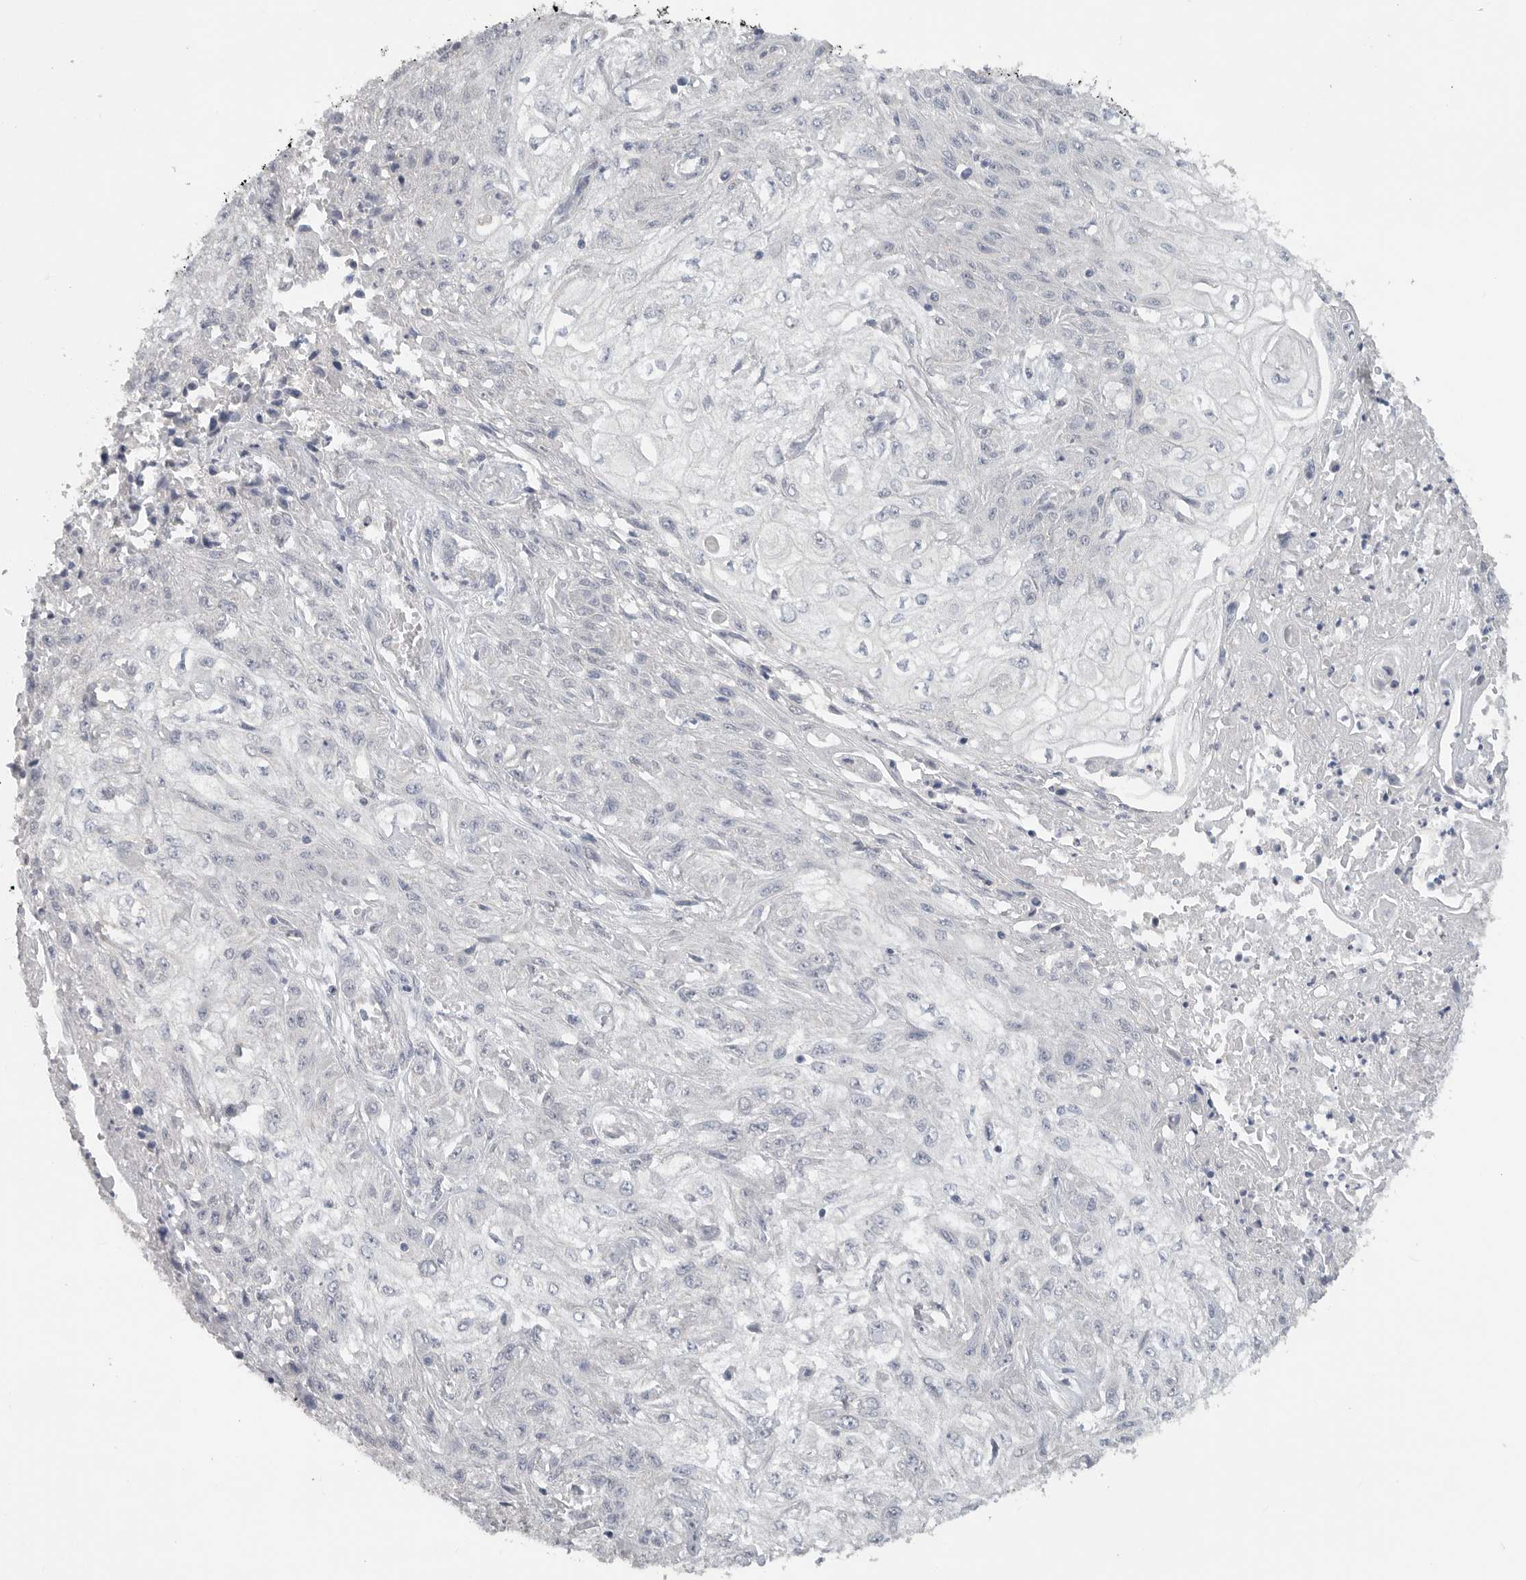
{"staining": {"intensity": "negative", "quantity": "none", "location": "none"}, "tissue": "skin cancer", "cell_type": "Tumor cells", "image_type": "cancer", "snomed": [{"axis": "morphology", "description": "Squamous cell carcinoma, NOS"}, {"axis": "morphology", "description": "Squamous cell carcinoma, metastatic, NOS"}, {"axis": "topography", "description": "Skin"}, {"axis": "topography", "description": "Lymph node"}], "caption": "This is an IHC histopathology image of skin metastatic squamous cell carcinoma. There is no positivity in tumor cells.", "gene": "REG4", "patient": {"sex": "male", "age": 75}}